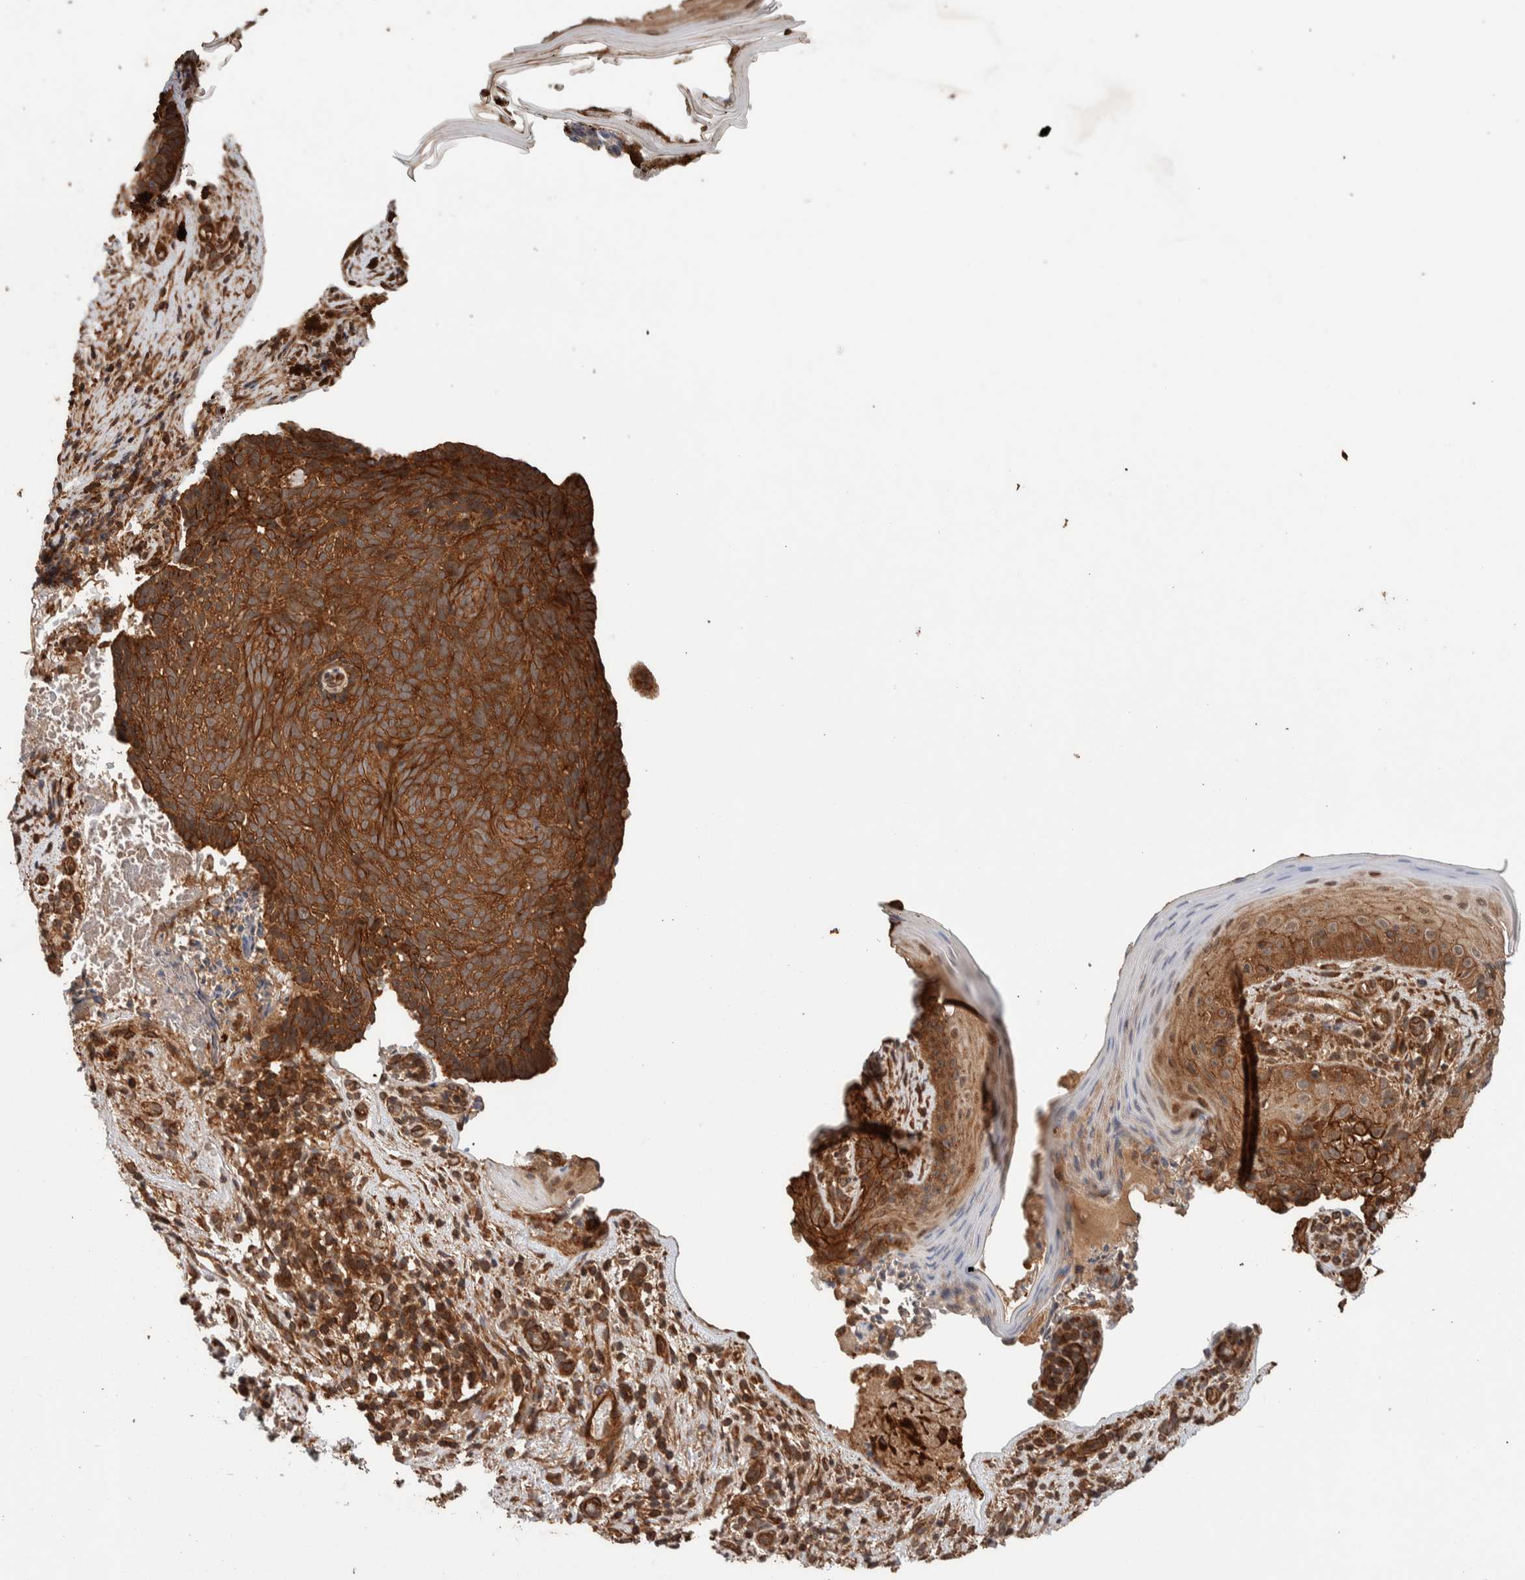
{"staining": {"intensity": "moderate", "quantity": ">75%", "location": "cytoplasmic/membranous"}, "tissue": "skin cancer", "cell_type": "Tumor cells", "image_type": "cancer", "snomed": [{"axis": "morphology", "description": "Basal cell carcinoma"}, {"axis": "topography", "description": "Skin"}], "caption": "Human skin cancer (basal cell carcinoma) stained for a protein (brown) exhibits moderate cytoplasmic/membranous positive staining in approximately >75% of tumor cells.", "gene": "SYNRG", "patient": {"sex": "male", "age": 61}}